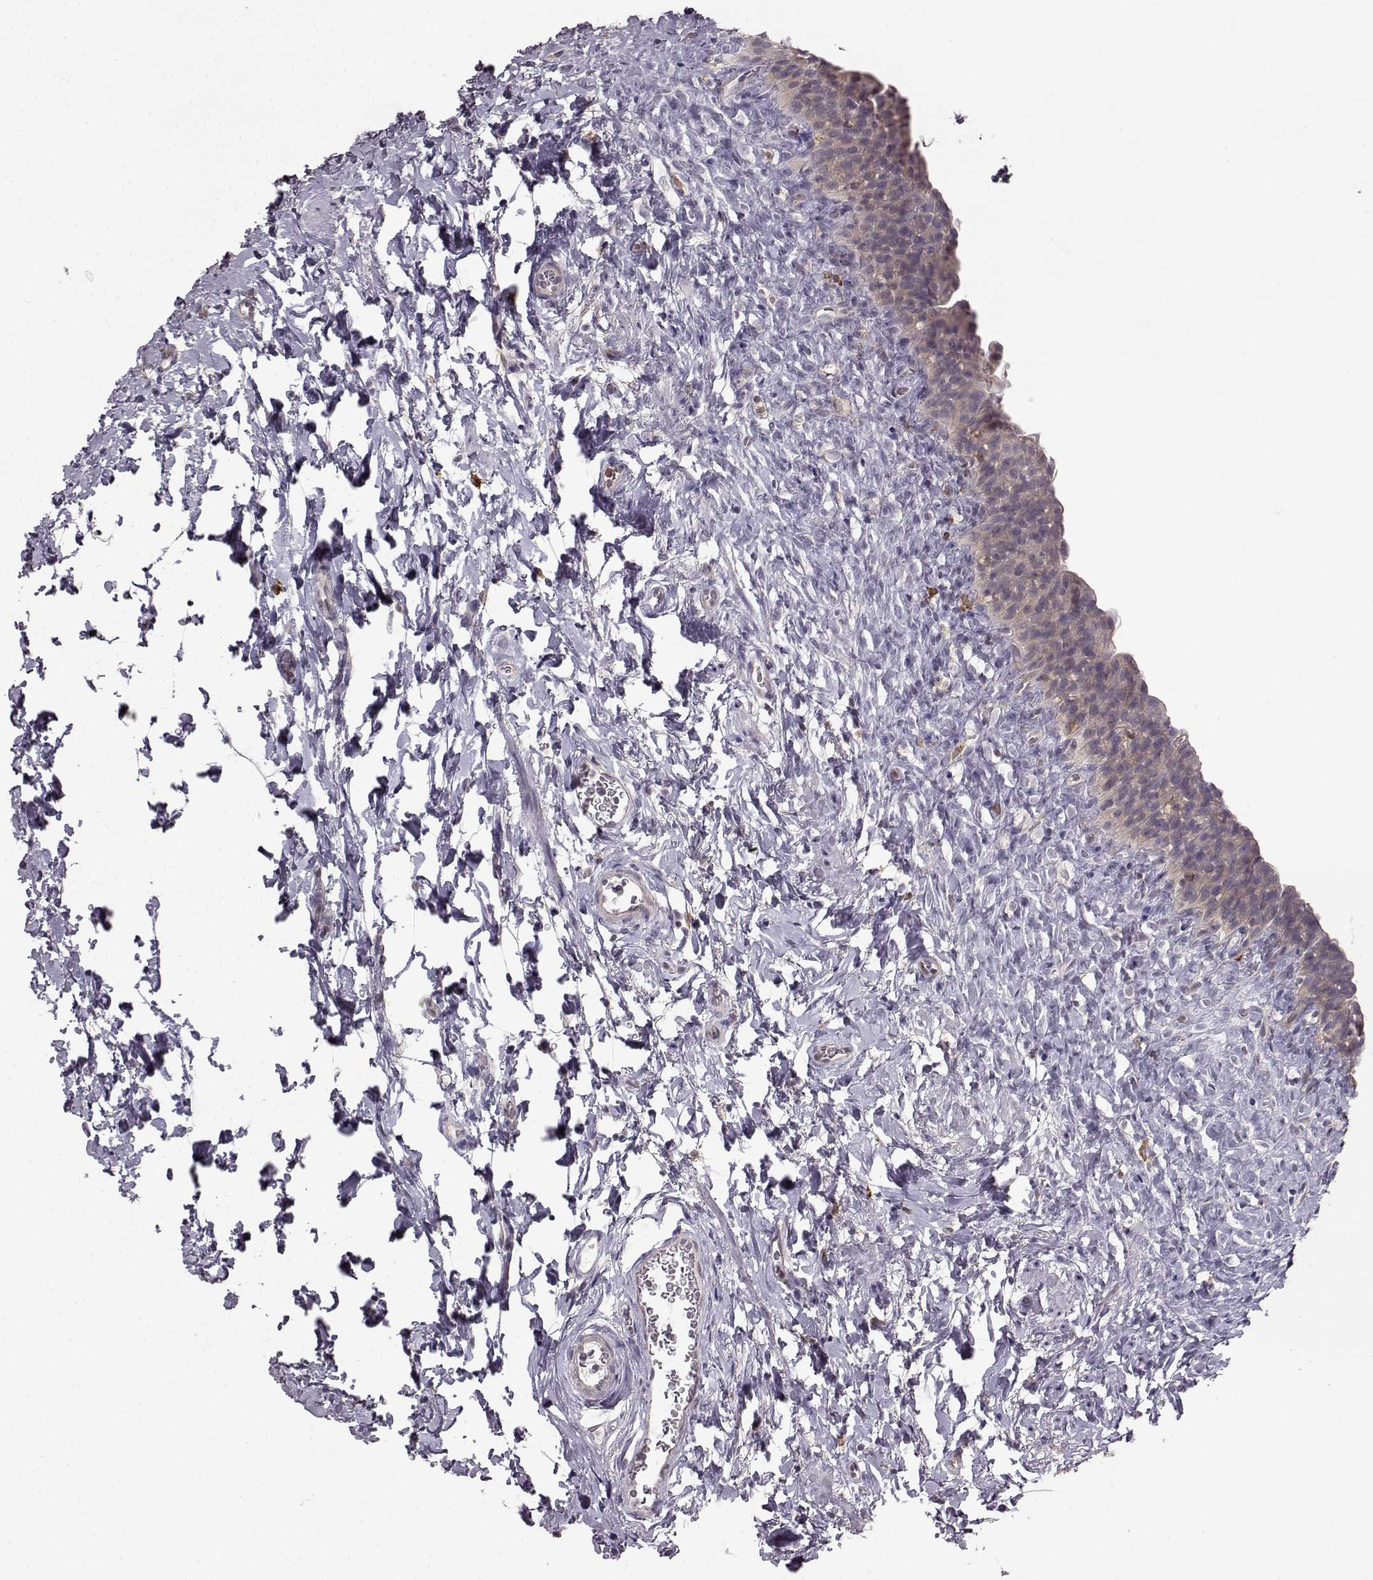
{"staining": {"intensity": "weak", "quantity": ">75%", "location": "cytoplasmic/membranous"}, "tissue": "urinary bladder", "cell_type": "Urothelial cells", "image_type": "normal", "snomed": [{"axis": "morphology", "description": "Normal tissue, NOS"}, {"axis": "topography", "description": "Urinary bladder"}], "caption": "High-power microscopy captured an IHC image of unremarkable urinary bladder, revealing weak cytoplasmic/membranous staining in about >75% of urothelial cells.", "gene": "SPAG17", "patient": {"sex": "male", "age": 76}}